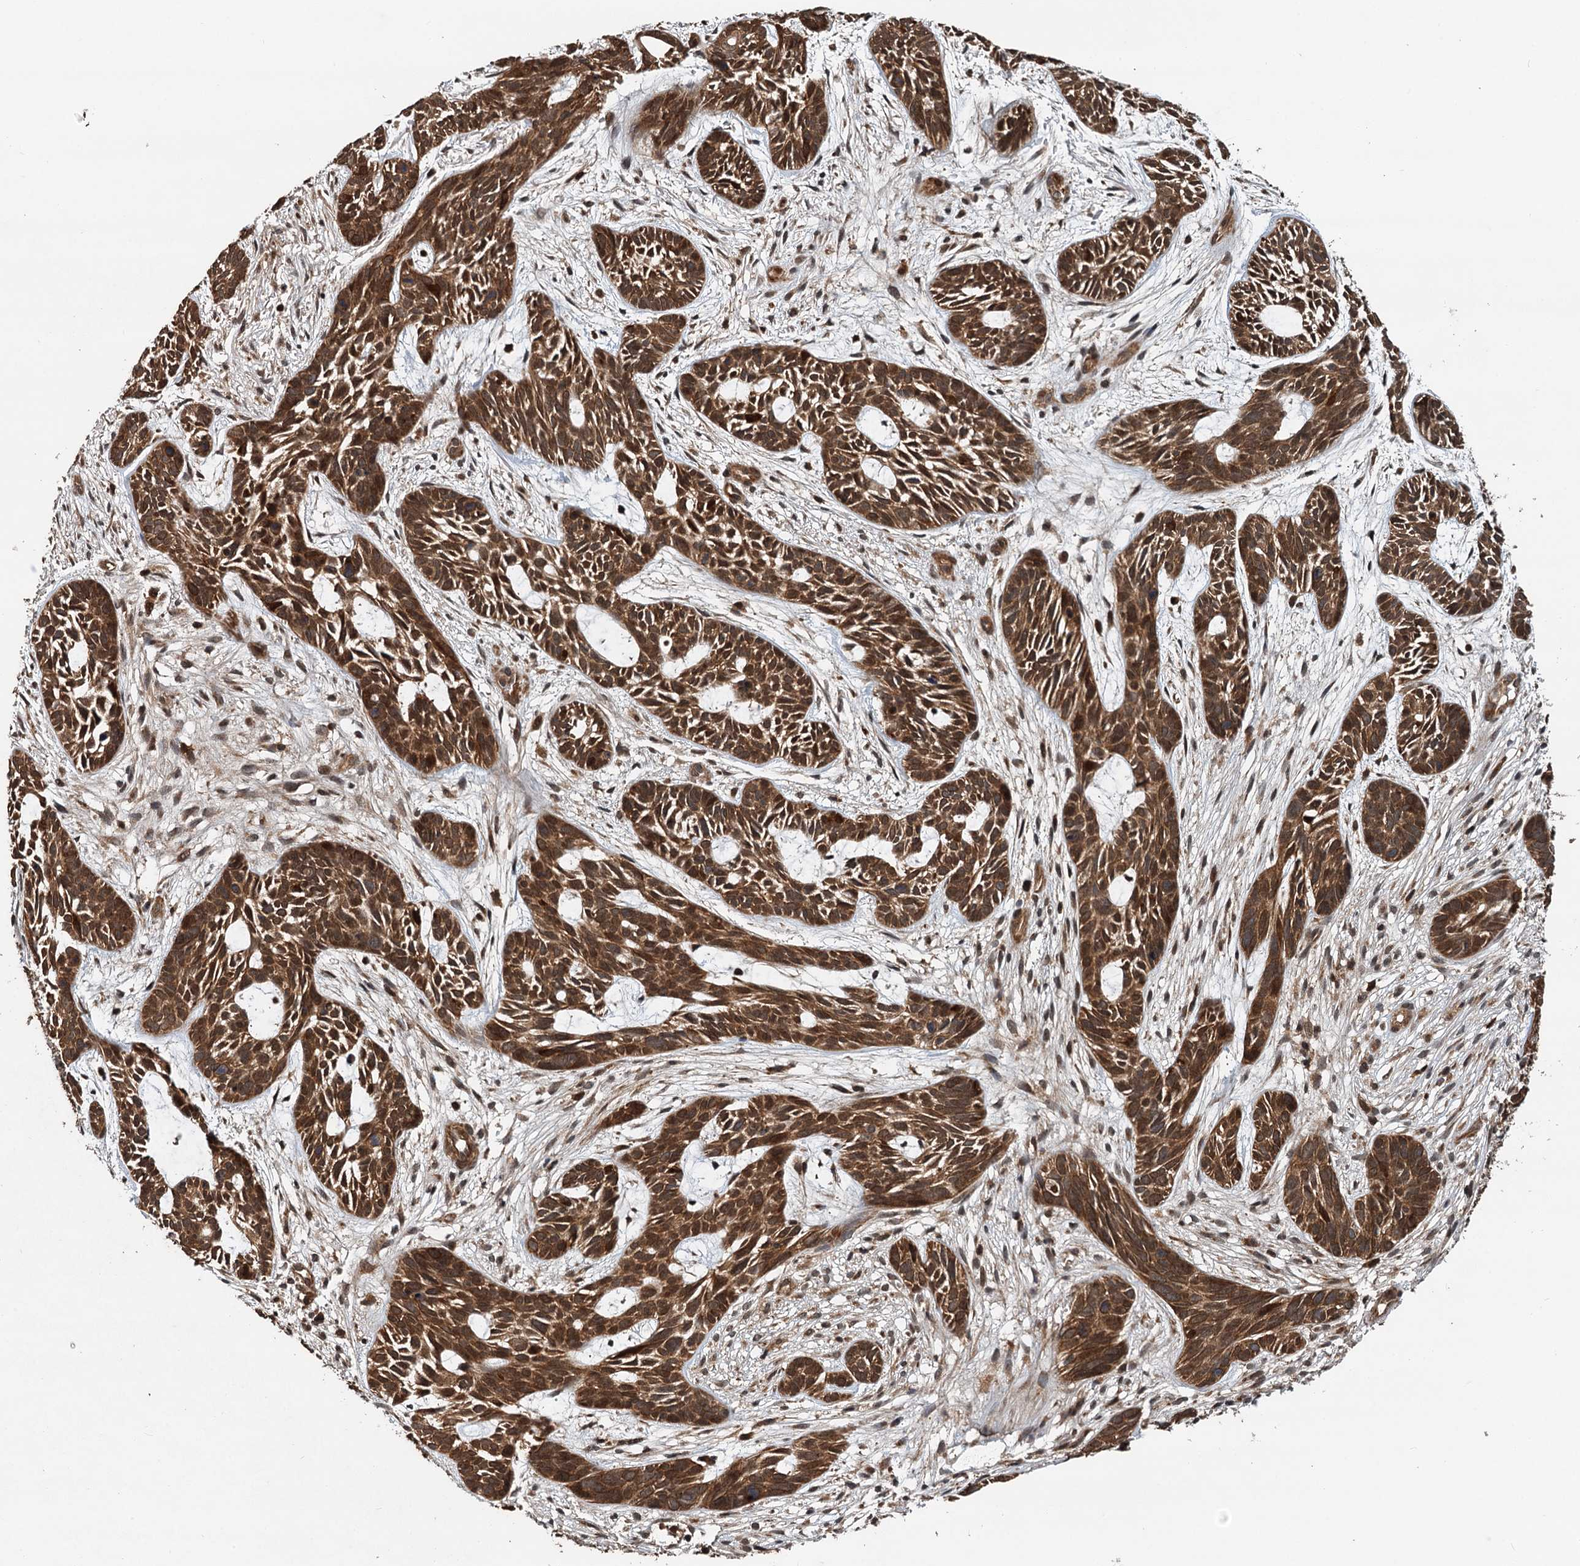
{"staining": {"intensity": "strong", "quantity": ">75%", "location": "cytoplasmic/membranous,nuclear"}, "tissue": "skin cancer", "cell_type": "Tumor cells", "image_type": "cancer", "snomed": [{"axis": "morphology", "description": "Basal cell carcinoma"}, {"axis": "topography", "description": "Skin"}], "caption": "Immunohistochemistry of basal cell carcinoma (skin) reveals high levels of strong cytoplasmic/membranous and nuclear expression in approximately >75% of tumor cells. (Stains: DAB (3,3'-diaminobenzidine) in brown, nuclei in blue, Microscopy: brightfield microscopy at high magnification).", "gene": "STUB1", "patient": {"sex": "male", "age": 89}}